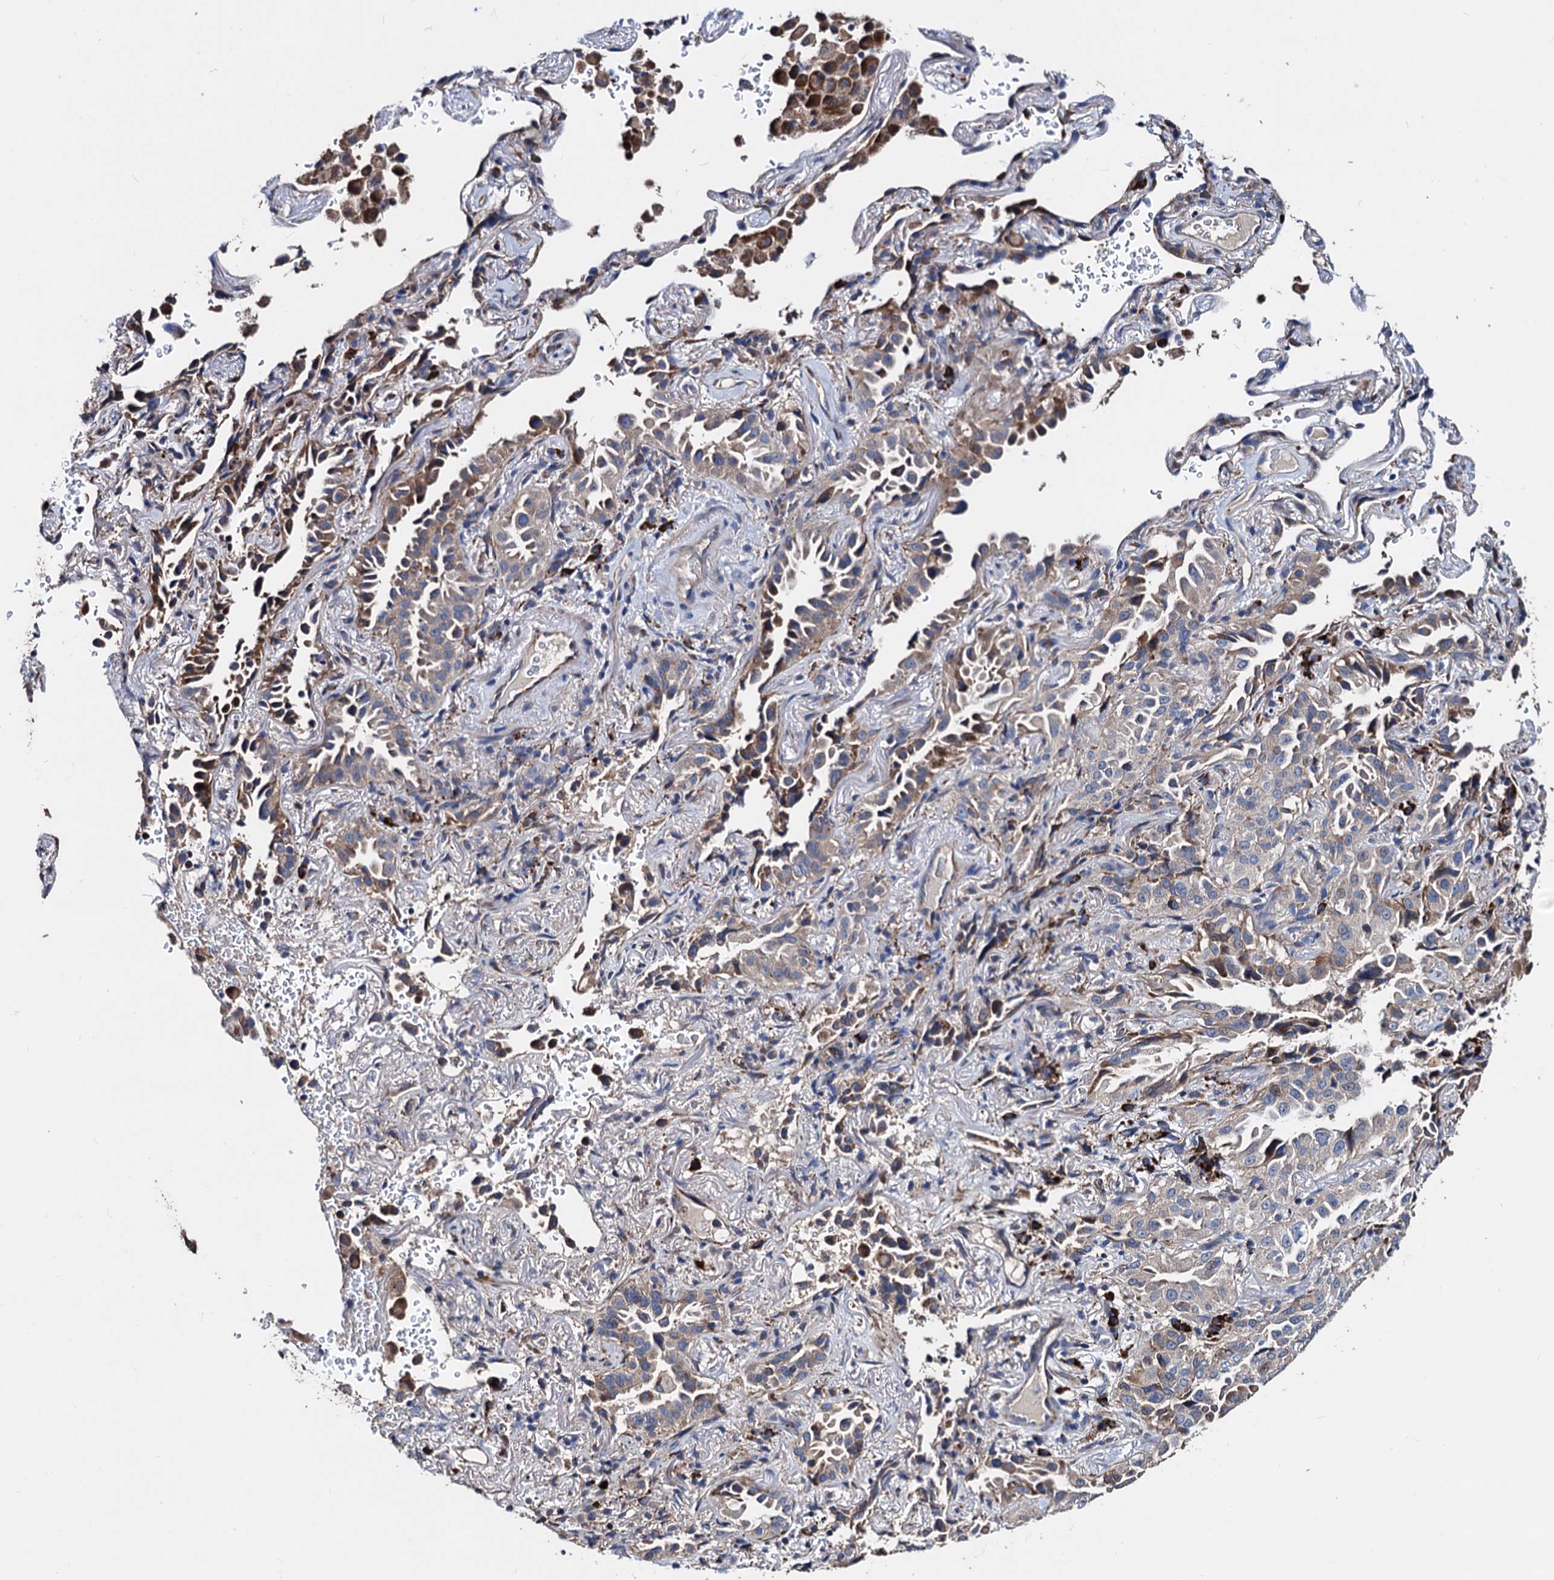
{"staining": {"intensity": "moderate", "quantity": "25%-75%", "location": "cytoplasmic/membranous"}, "tissue": "lung cancer", "cell_type": "Tumor cells", "image_type": "cancer", "snomed": [{"axis": "morphology", "description": "Adenocarcinoma, NOS"}, {"axis": "topography", "description": "Lung"}], "caption": "High-magnification brightfield microscopy of adenocarcinoma (lung) stained with DAB (brown) and counterstained with hematoxylin (blue). tumor cells exhibit moderate cytoplasmic/membranous staining is present in approximately25%-75% of cells.", "gene": "AKAP11", "patient": {"sex": "female", "age": 69}}